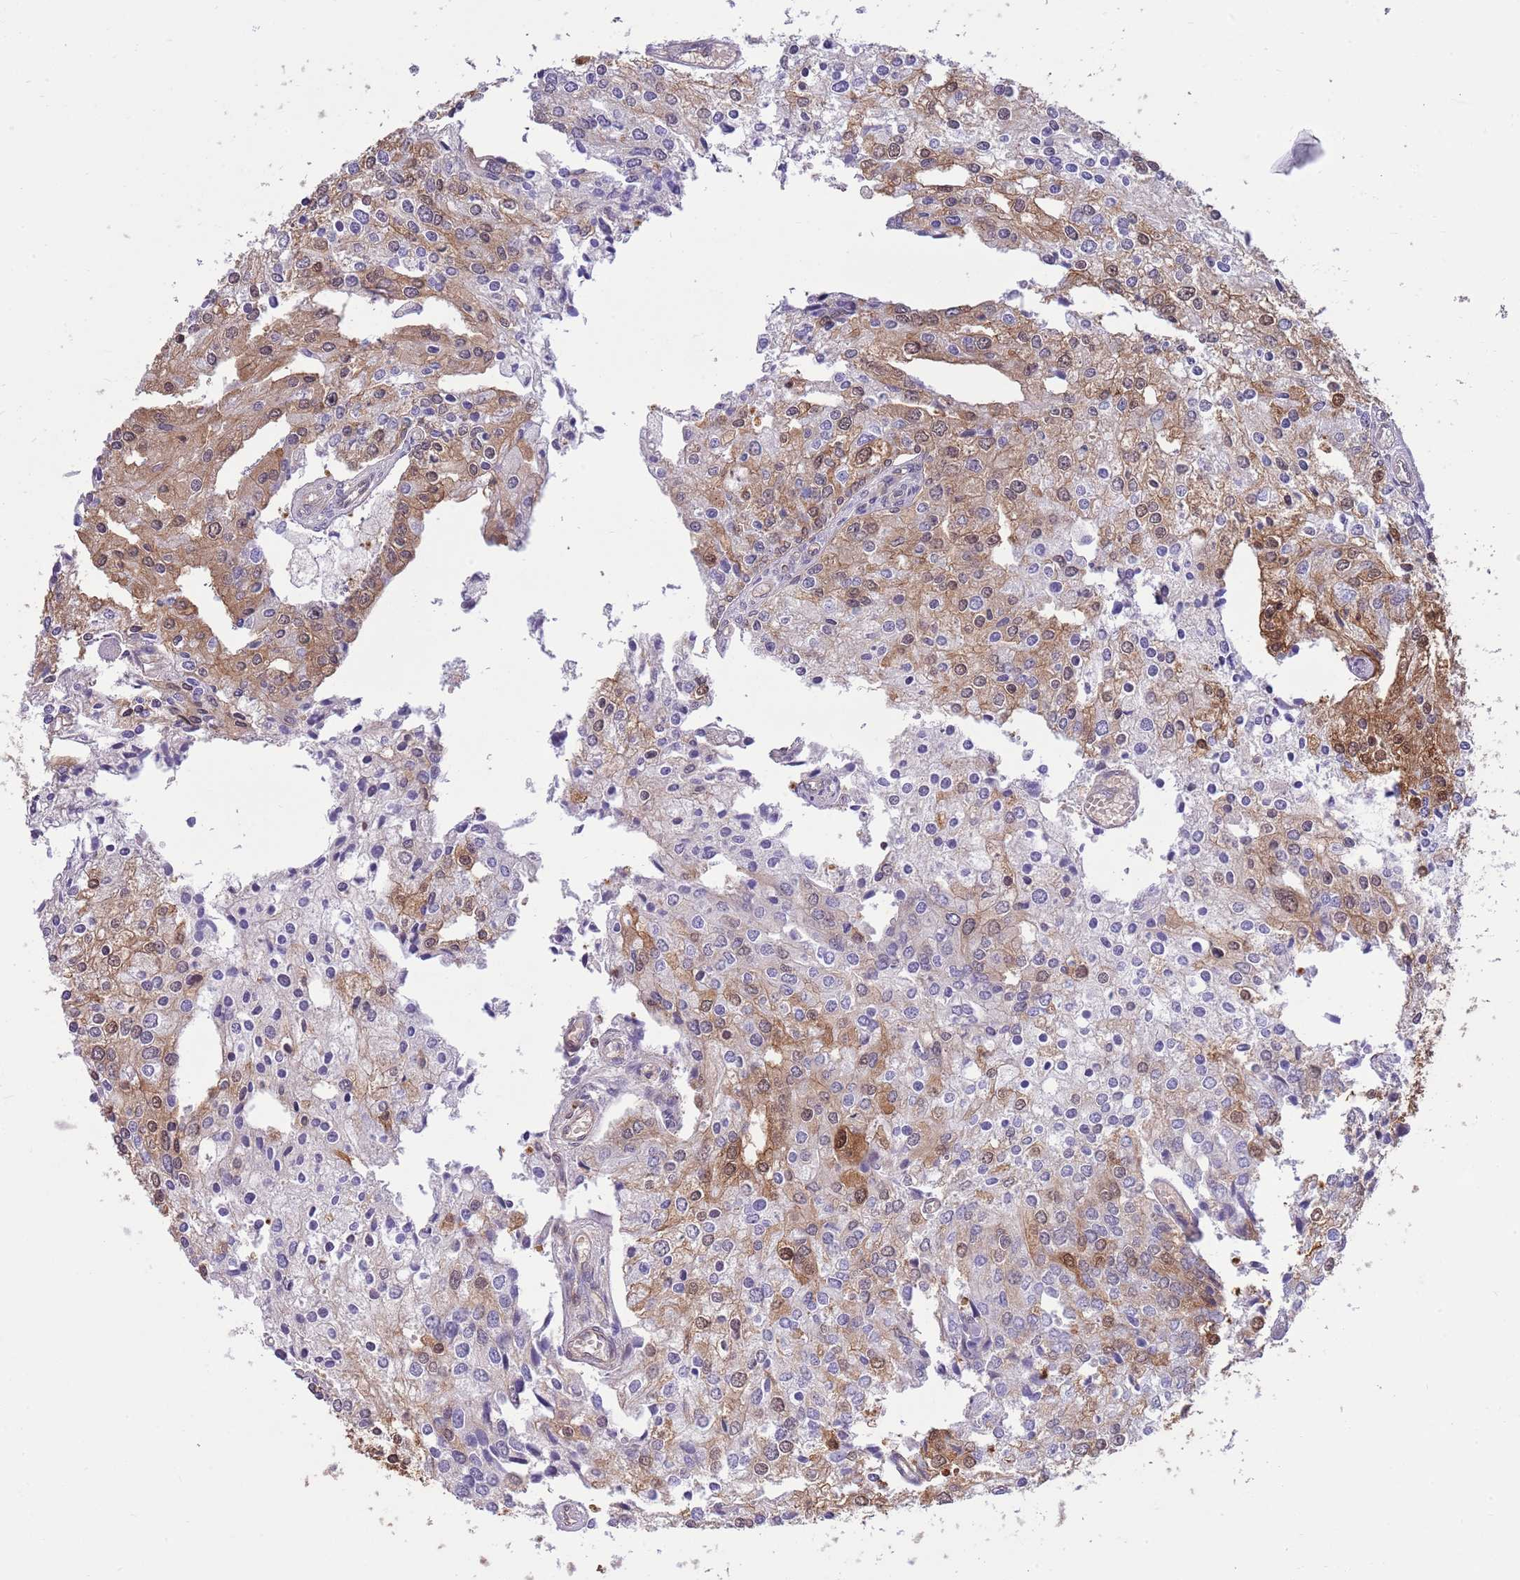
{"staining": {"intensity": "strong", "quantity": "25%-75%", "location": "cytoplasmic/membranous,nuclear"}, "tissue": "prostate cancer", "cell_type": "Tumor cells", "image_type": "cancer", "snomed": [{"axis": "morphology", "description": "Adenocarcinoma, High grade"}, {"axis": "topography", "description": "Prostate"}], "caption": "Strong cytoplasmic/membranous and nuclear positivity is present in about 25%-75% of tumor cells in prostate cancer.", "gene": "NSFL1C", "patient": {"sex": "male", "age": 62}}